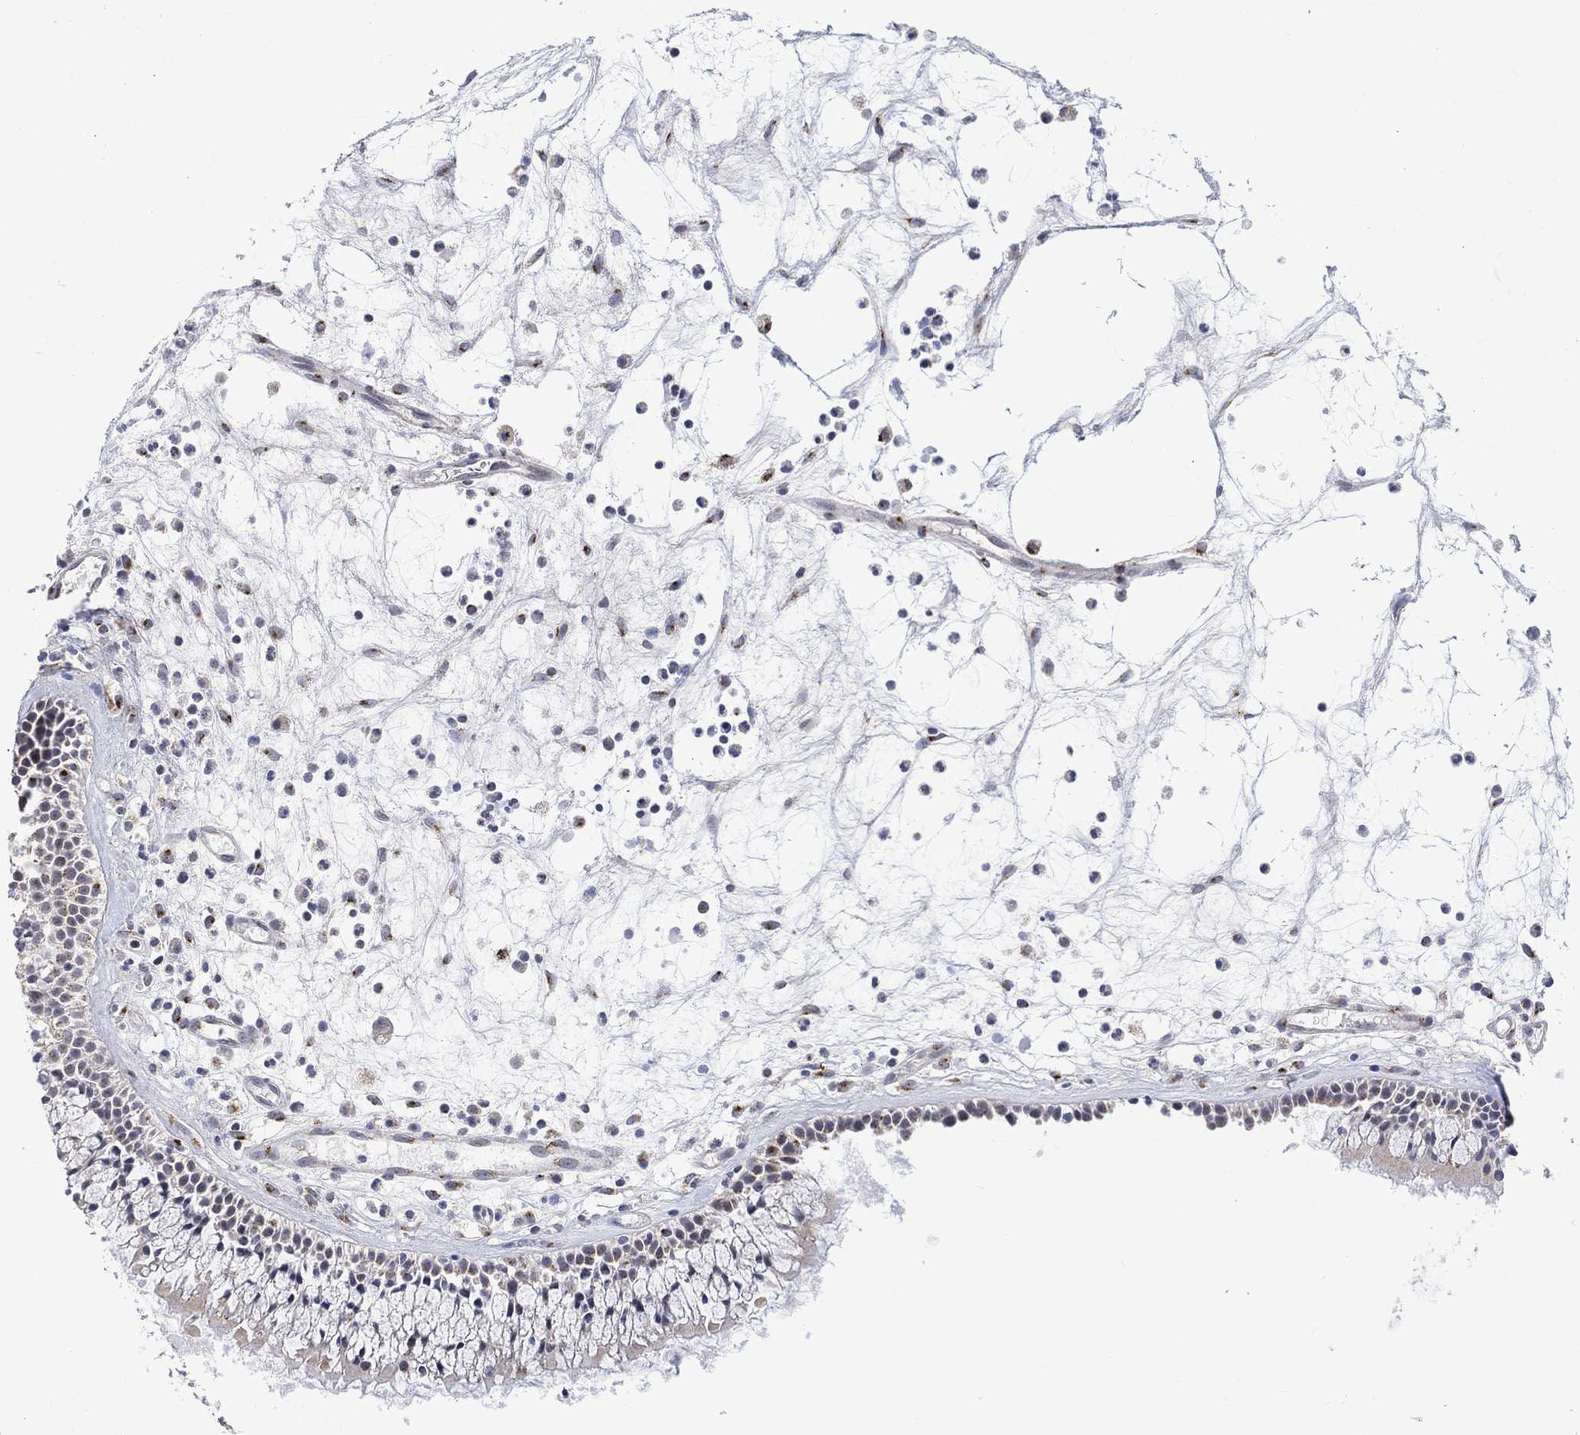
{"staining": {"intensity": "weak", "quantity": "<25%", "location": "cytoplasmic/membranous"}, "tissue": "nasopharynx", "cell_type": "Respiratory epithelial cells", "image_type": "normal", "snomed": [{"axis": "morphology", "description": "Normal tissue, NOS"}, {"axis": "topography", "description": "Nasopharynx"}], "caption": "Immunohistochemistry (IHC) micrograph of benign nasopharynx: nasopharynx stained with DAB (3,3'-diaminobenzidine) displays no significant protein positivity in respiratory epithelial cells.", "gene": "SLC48A1", "patient": {"sex": "female", "age": 47}}